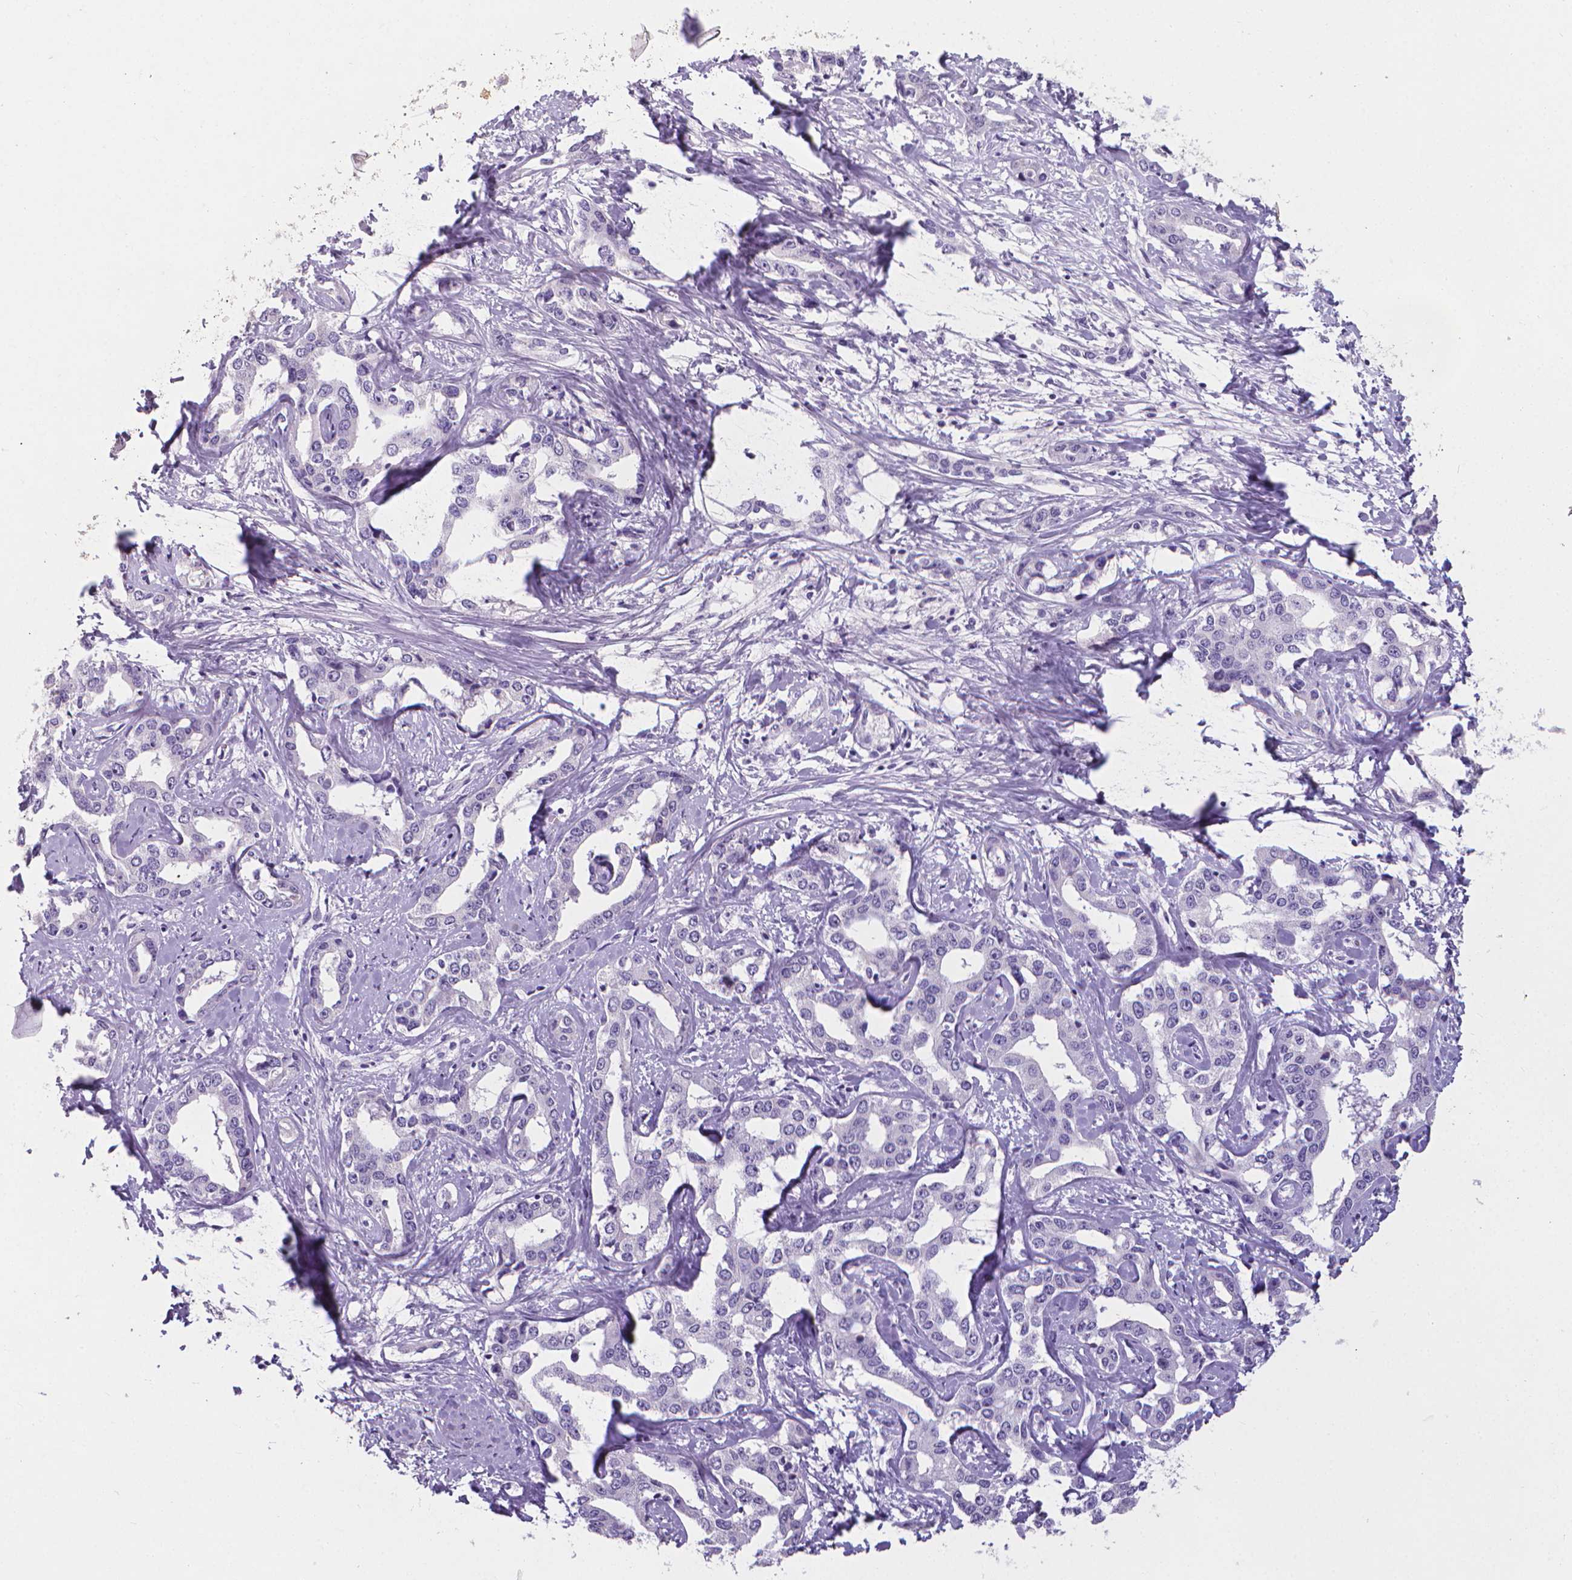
{"staining": {"intensity": "negative", "quantity": "none", "location": "none"}, "tissue": "liver cancer", "cell_type": "Tumor cells", "image_type": "cancer", "snomed": [{"axis": "morphology", "description": "Cholangiocarcinoma"}, {"axis": "topography", "description": "Liver"}], "caption": "Liver cholangiocarcinoma stained for a protein using immunohistochemistry (IHC) reveals no positivity tumor cells.", "gene": "XPNPEP2", "patient": {"sex": "male", "age": 59}}